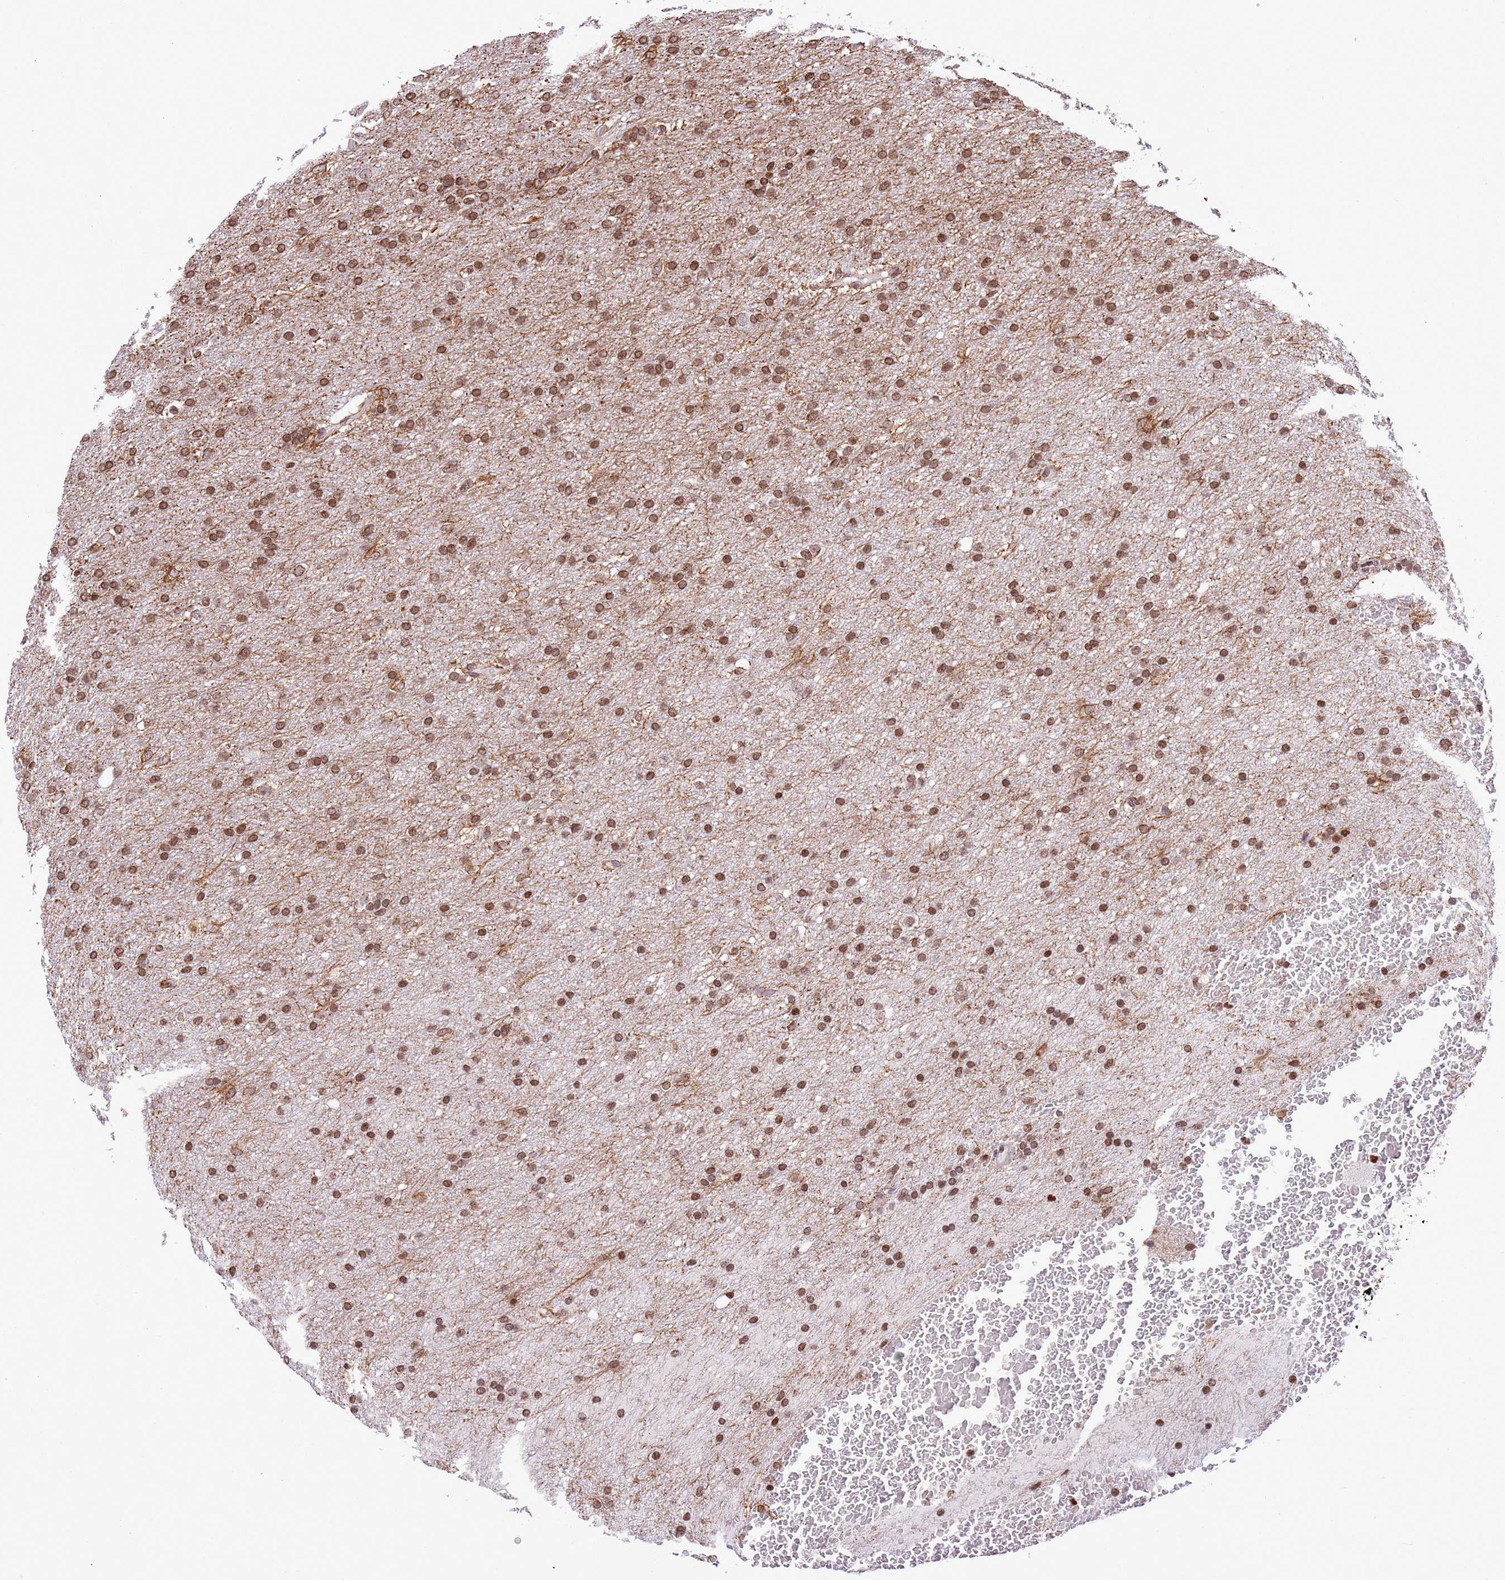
{"staining": {"intensity": "moderate", "quantity": ">75%", "location": "nuclear"}, "tissue": "glioma", "cell_type": "Tumor cells", "image_type": "cancer", "snomed": [{"axis": "morphology", "description": "Glioma, malignant, High grade"}, {"axis": "topography", "description": "Cerebral cortex"}], "caption": "Tumor cells reveal medium levels of moderate nuclear staining in approximately >75% of cells in glioma.", "gene": "NRIP1", "patient": {"sex": "female", "age": 36}}